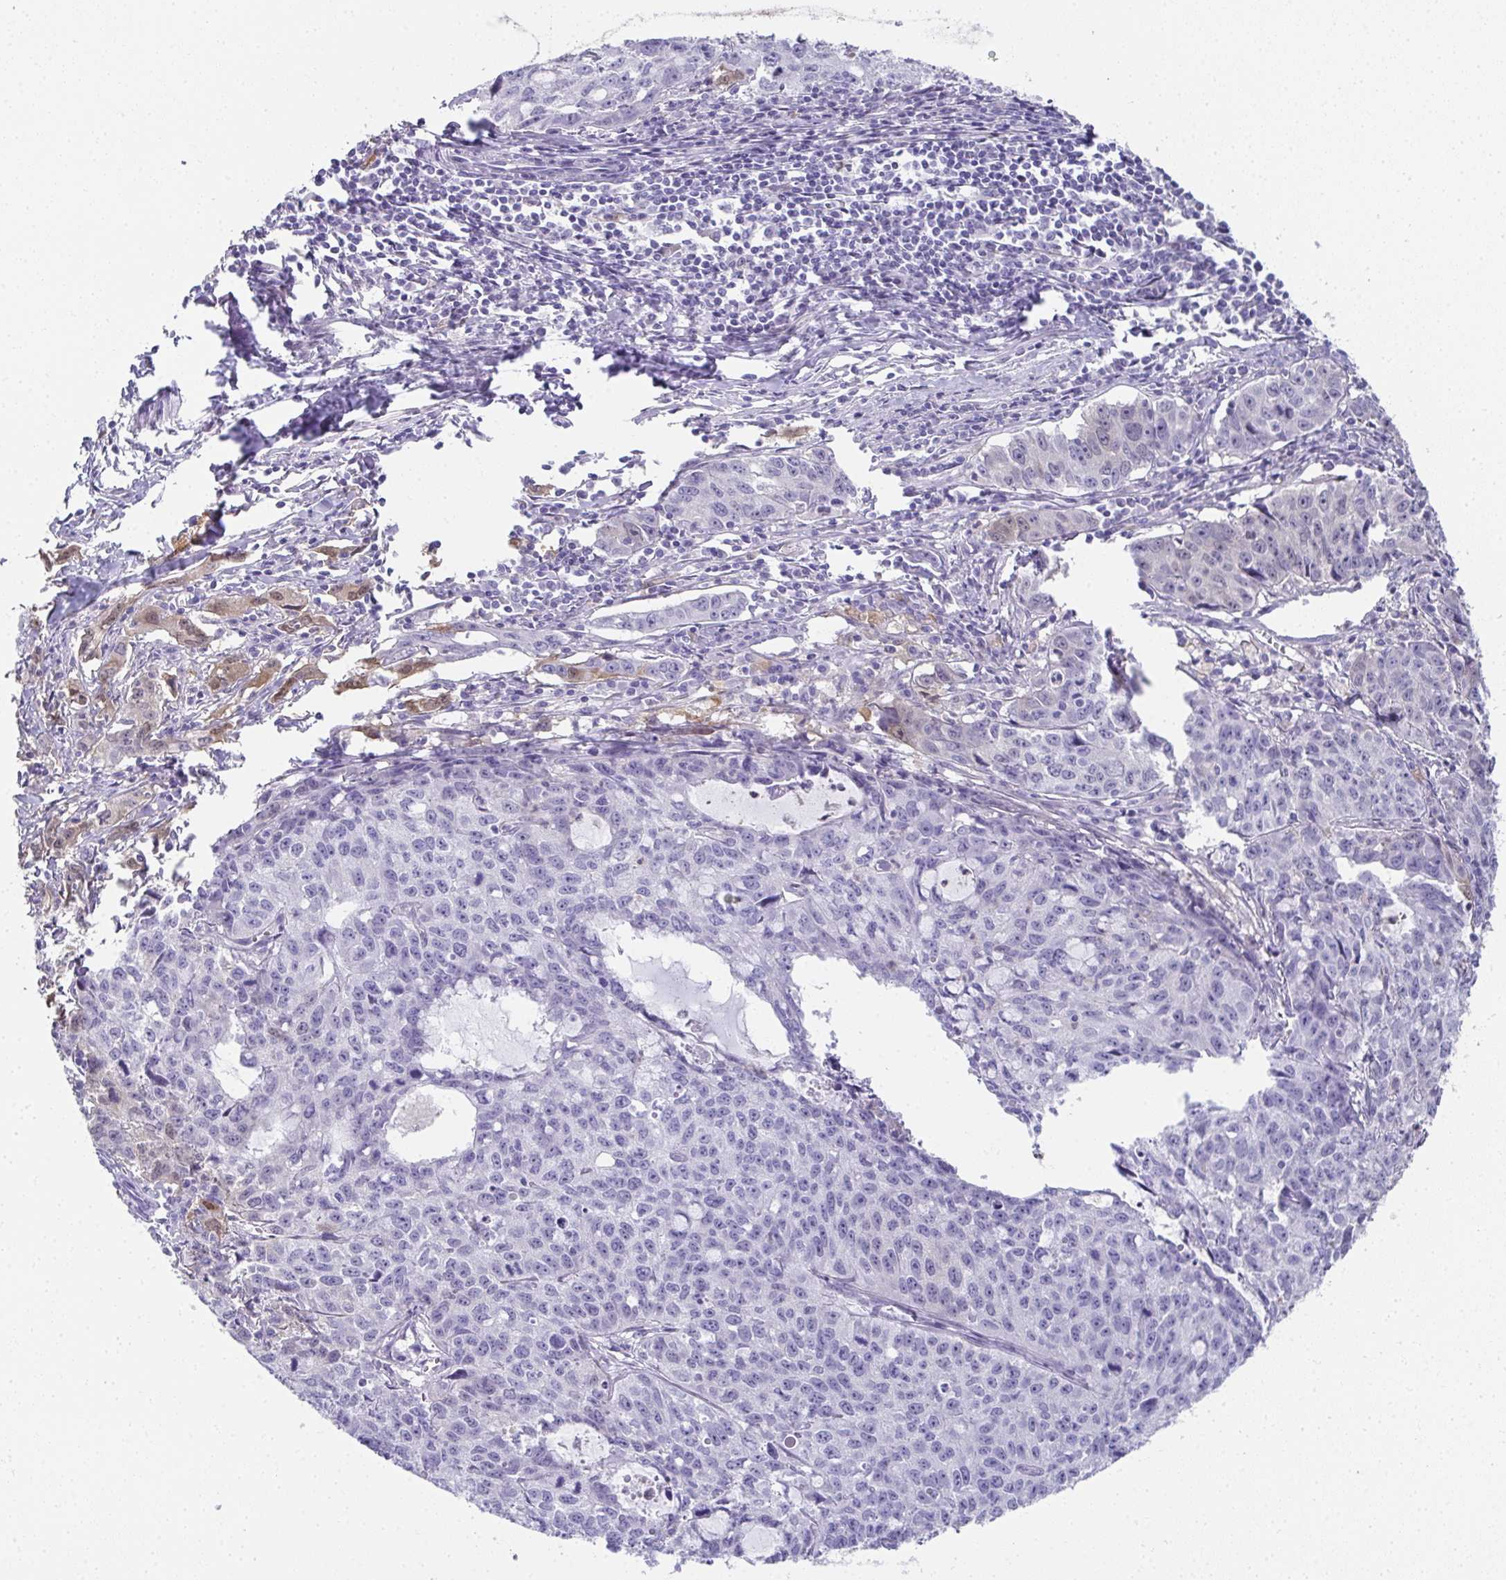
{"staining": {"intensity": "negative", "quantity": "none", "location": "none"}, "tissue": "cervical cancer", "cell_type": "Tumor cells", "image_type": "cancer", "snomed": [{"axis": "morphology", "description": "Squamous cell carcinoma, NOS"}, {"axis": "topography", "description": "Cervix"}], "caption": "Tumor cells are negative for protein expression in human cervical cancer (squamous cell carcinoma).", "gene": "RBP1", "patient": {"sex": "female", "age": 28}}